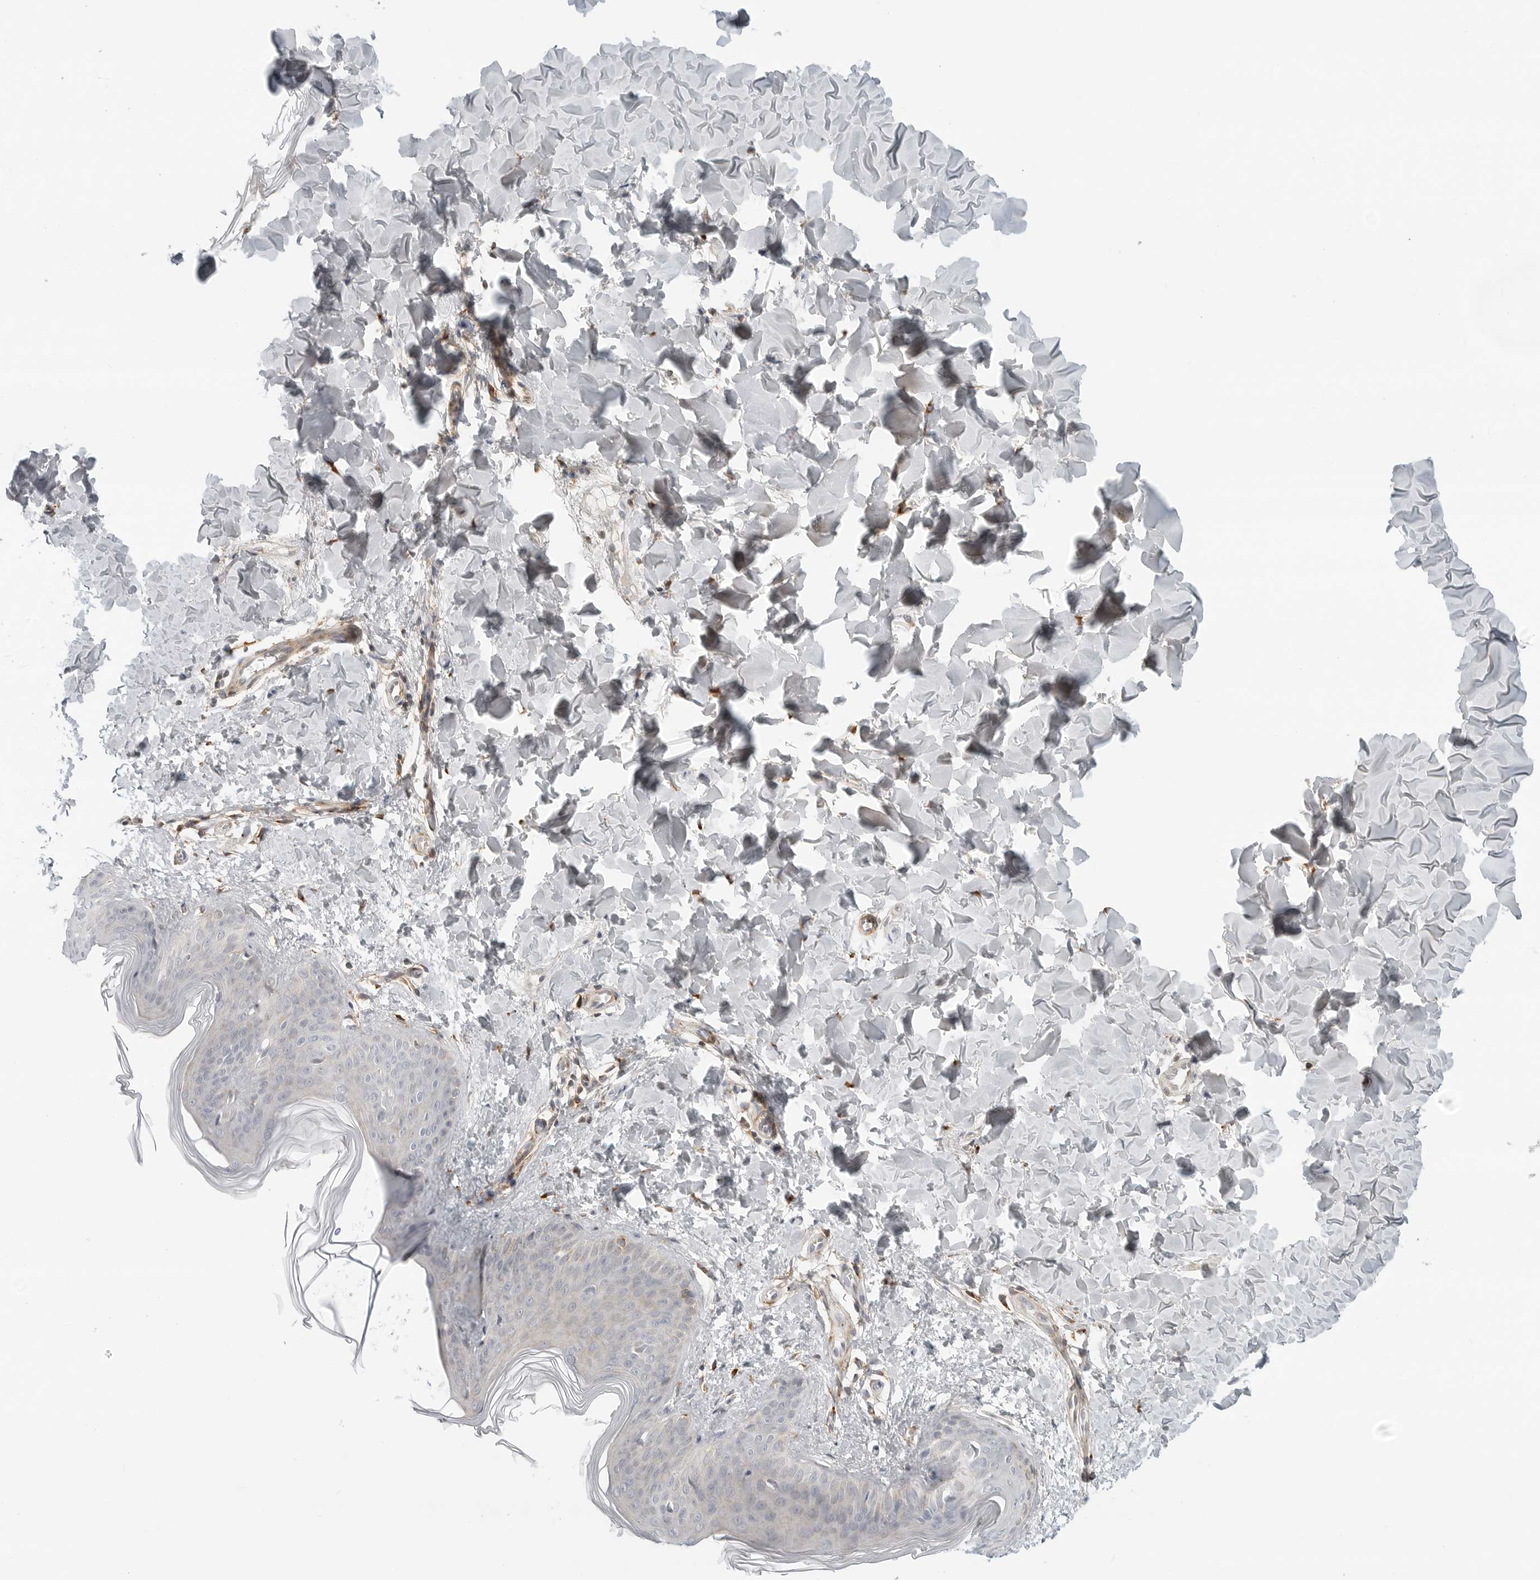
{"staining": {"intensity": "negative", "quantity": "none", "location": "none"}, "tissue": "skin", "cell_type": "Fibroblasts", "image_type": "normal", "snomed": [{"axis": "morphology", "description": "Normal tissue, NOS"}, {"axis": "topography", "description": "Skin"}], "caption": "DAB (3,3'-diaminobenzidine) immunohistochemical staining of benign human skin reveals no significant positivity in fibroblasts.", "gene": "C1QTNF1", "patient": {"sex": "female", "age": 17}}